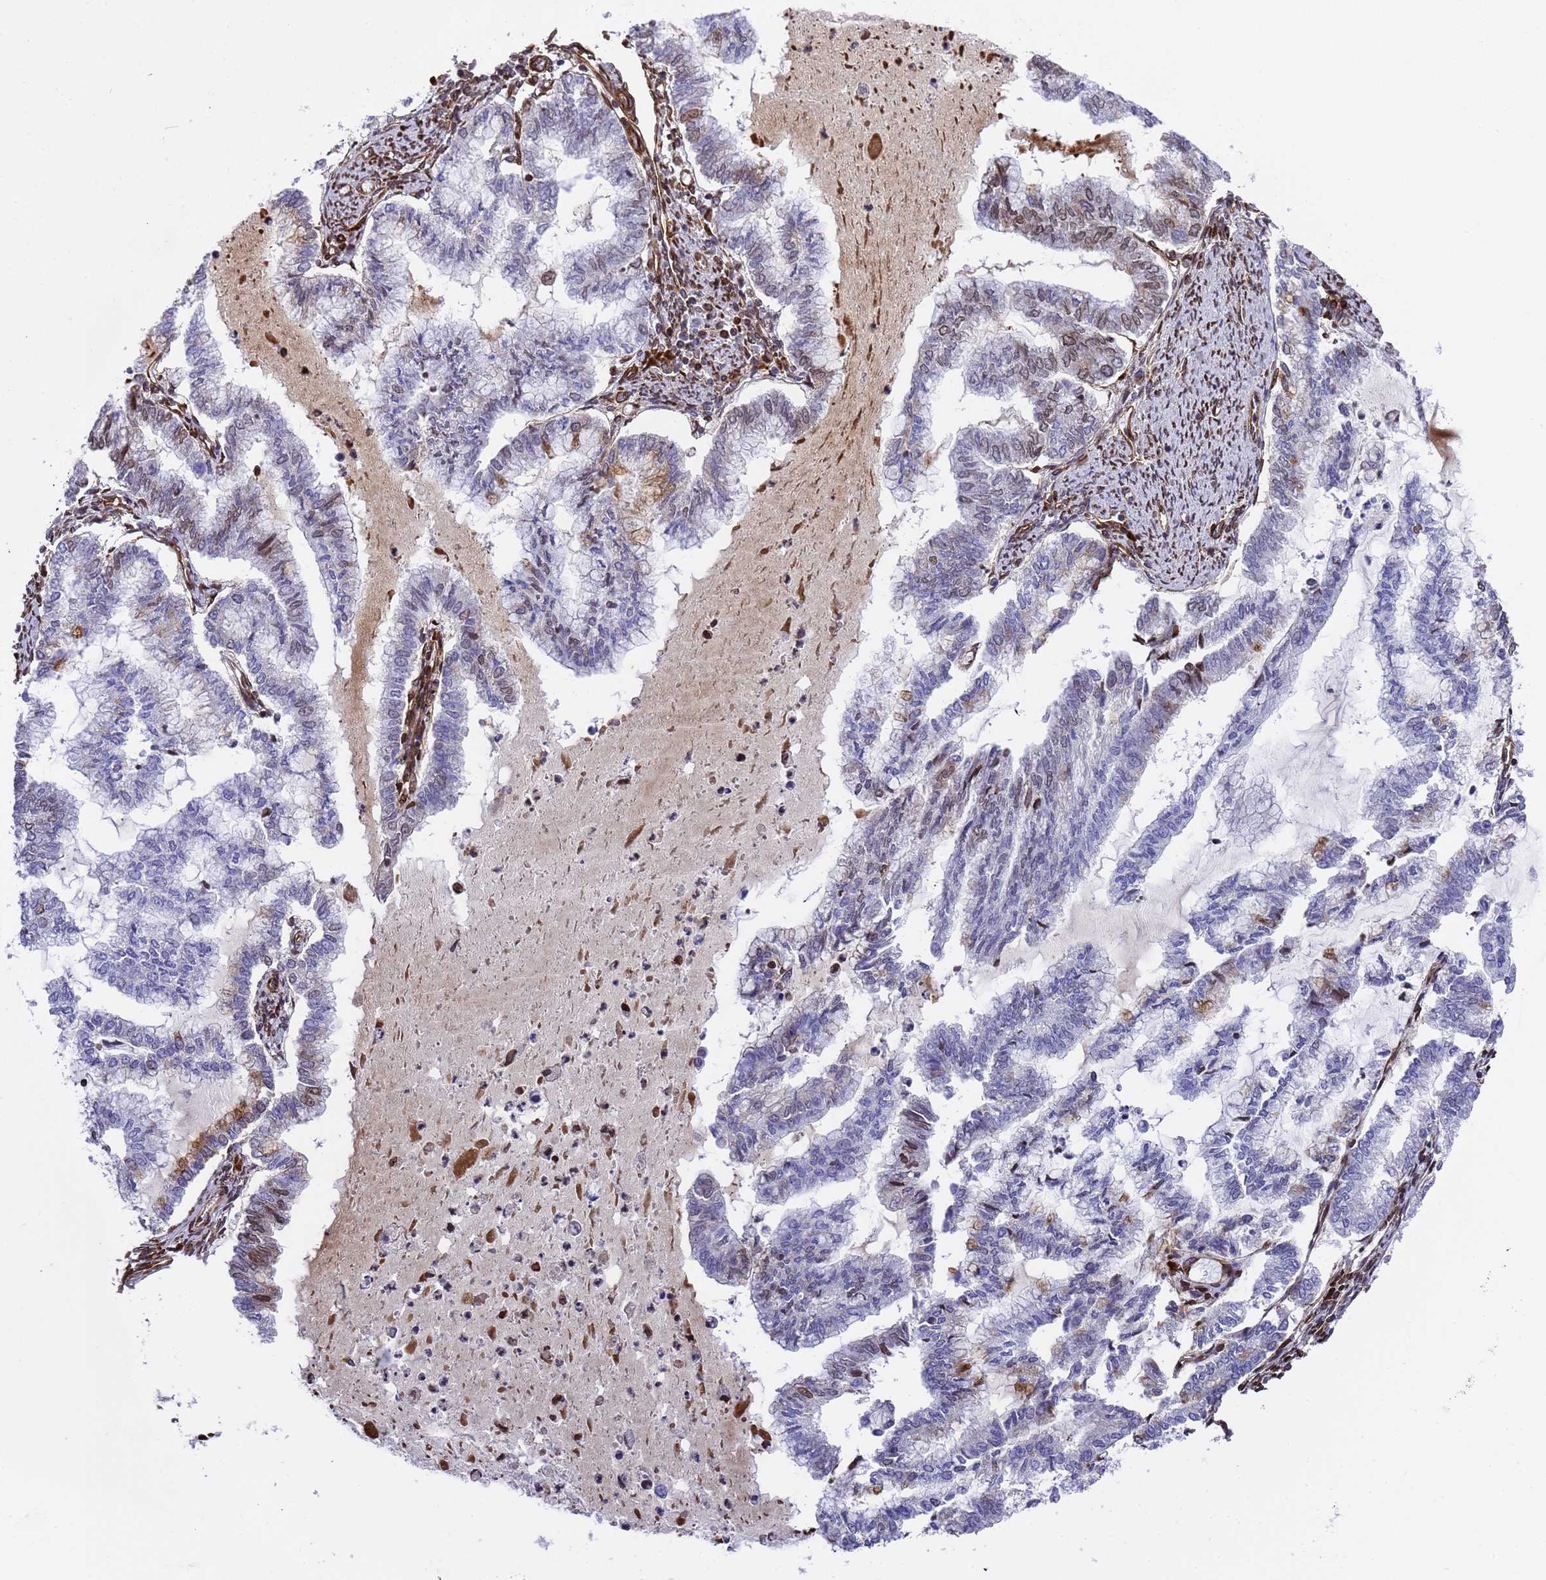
{"staining": {"intensity": "moderate", "quantity": "<25%", "location": "nuclear"}, "tissue": "endometrial cancer", "cell_type": "Tumor cells", "image_type": "cancer", "snomed": [{"axis": "morphology", "description": "Adenocarcinoma, NOS"}, {"axis": "topography", "description": "Endometrium"}], "caption": "The photomicrograph demonstrates a brown stain indicating the presence of a protein in the nuclear of tumor cells in endometrial cancer (adenocarcinoma).", "gene": "IGFBP7", "patient": {"sex": "female", "age": 79}}